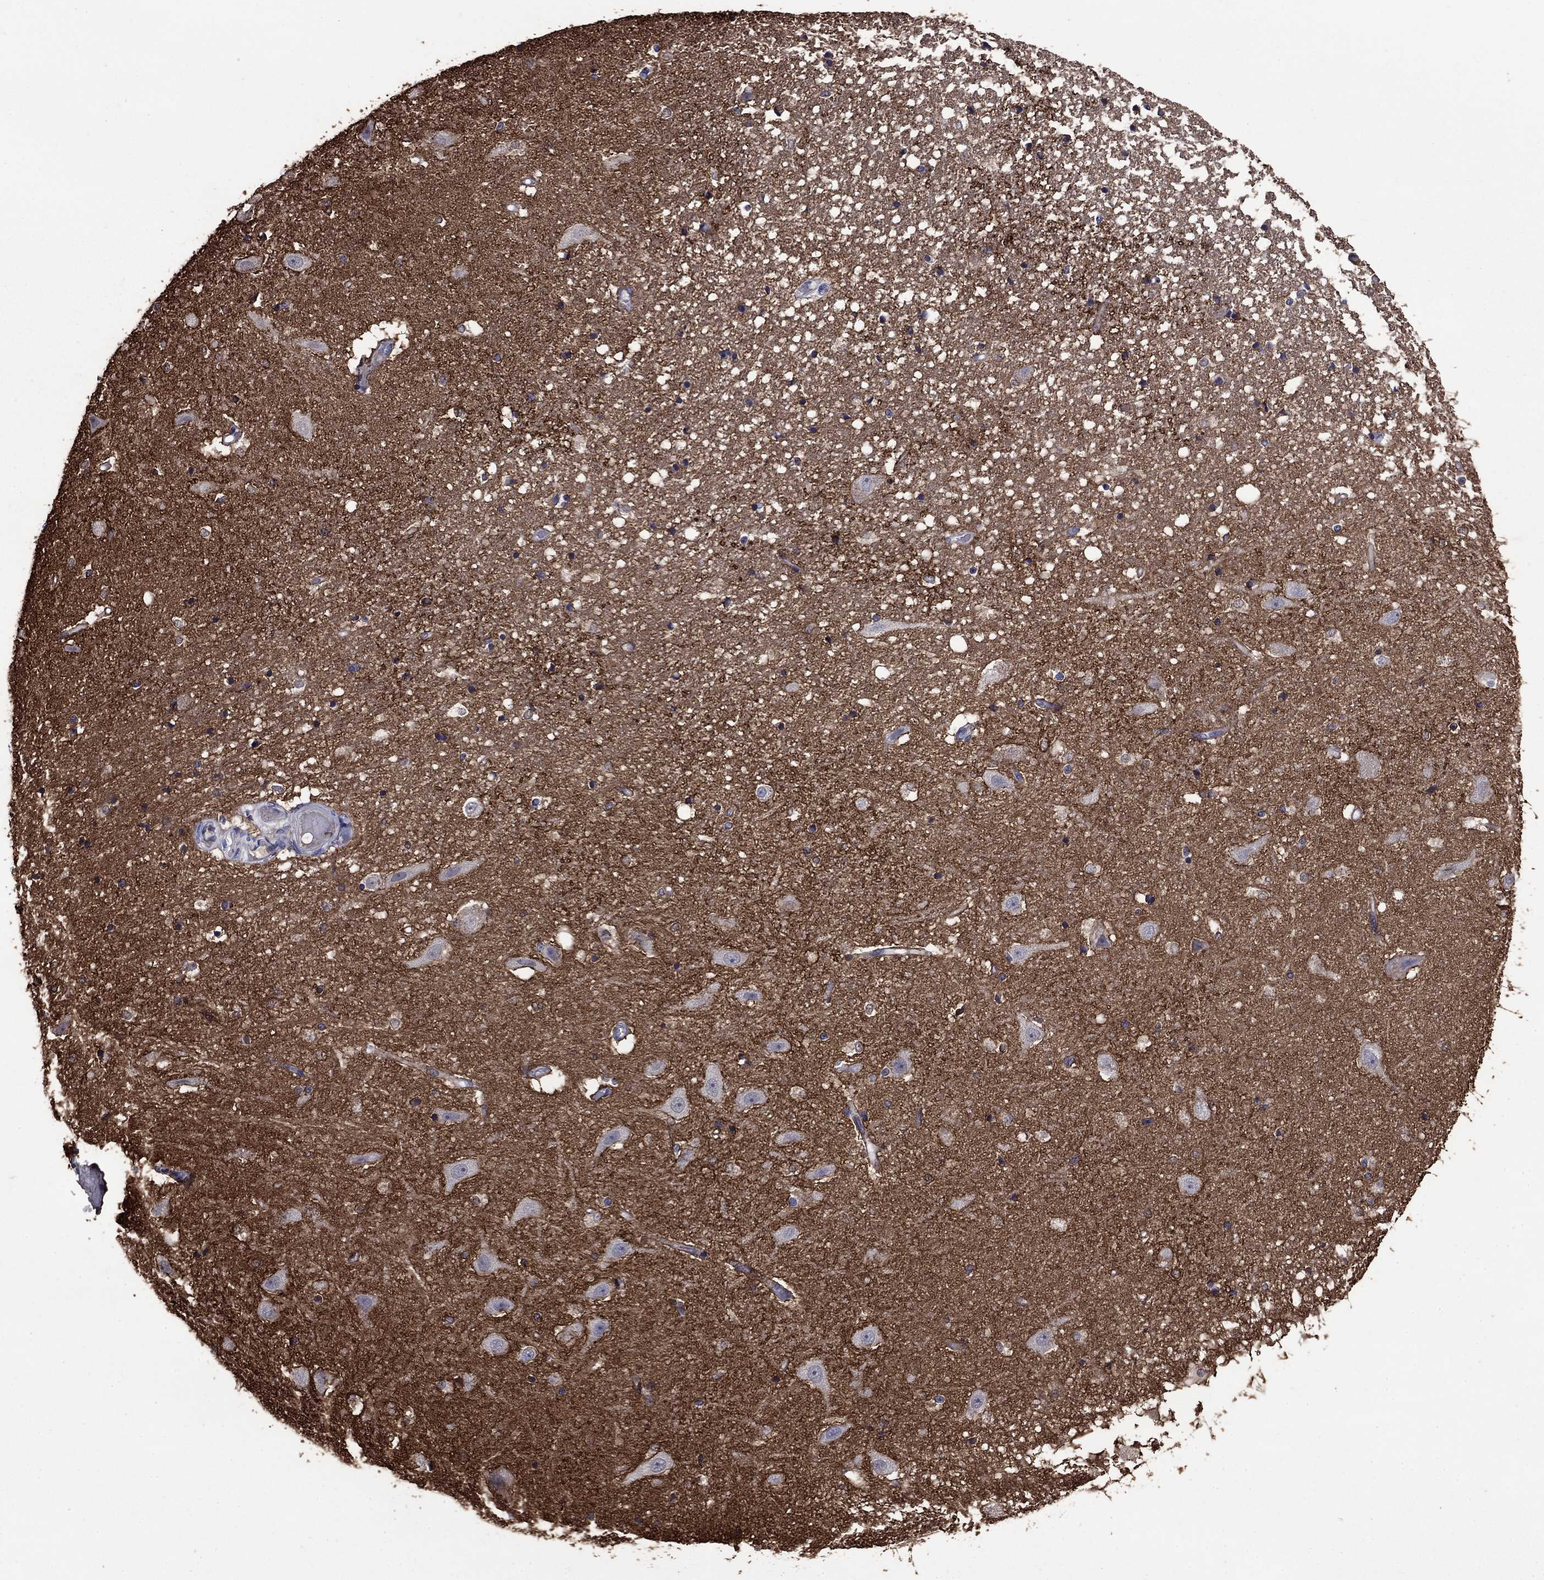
{"staining": {"intensity": "strong", "quantity": "<25%", "location": "cytoplasmic/membranous"}, "tissue": "hippocampus", "cell_type": "Glial cells", "image_type": "normal", "snomed": [{"axis": "morphology", "description": "Normal tissue, NOS"}, {"axis": "topography", "description": "Hippocampus"}], "caption": "The histopathology image reveals immunohistochemical staining of unremarkable hippocampus. There is strong cytoplasmic/membranous expression is identified in approximately <25% of glial cells. (Brightfield microscopy of DAB IHC at high magnification).", "gene": "SLC1A2", "patient": {"sex": "male", "age": 49}}